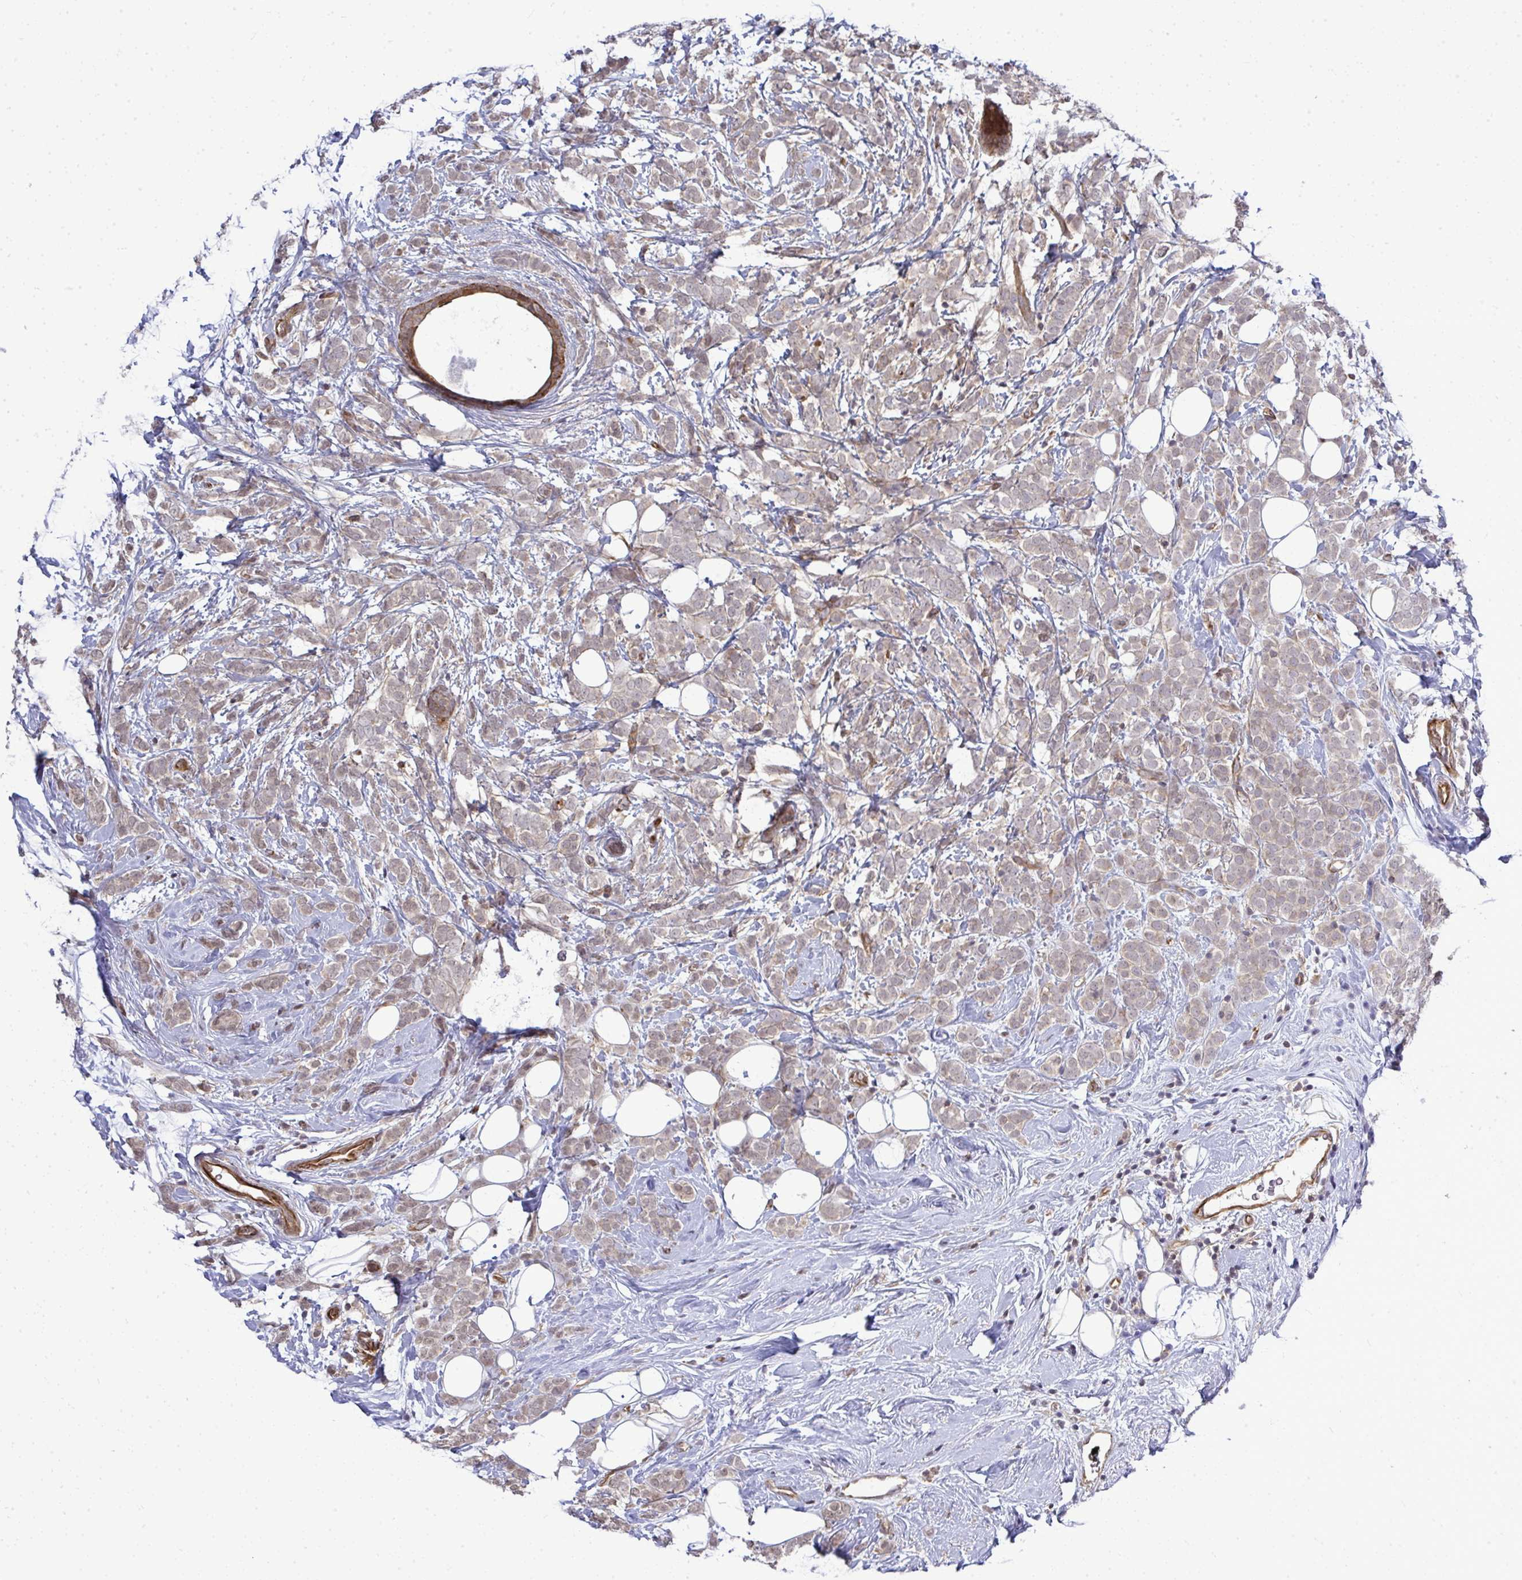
{"staining": {"intensity": "weak", "quantity": ">75%", "location": "cytoplasmic/membranous"}, "tissue": "breast cancer", "cell_type": "Tumor cells", "image_type": "cancer", "snomed": [{"axis": "morphology", "description": "Lobular carcinoma"}, {"axis": "topography", "description": "Breast"}], "caption": "Protein staining demonstrates weak cytoplasmic/membranous expression in approximately >75% of tumor cells in breast cancer. Using DAB (3,3'-diaminobenzidine) (brown) and hematoxylin (blue) stains, captured at high magnification using brightfield microscopy.", "gene": "FUT10", "patient": {"sex": "female", "age": 49}}